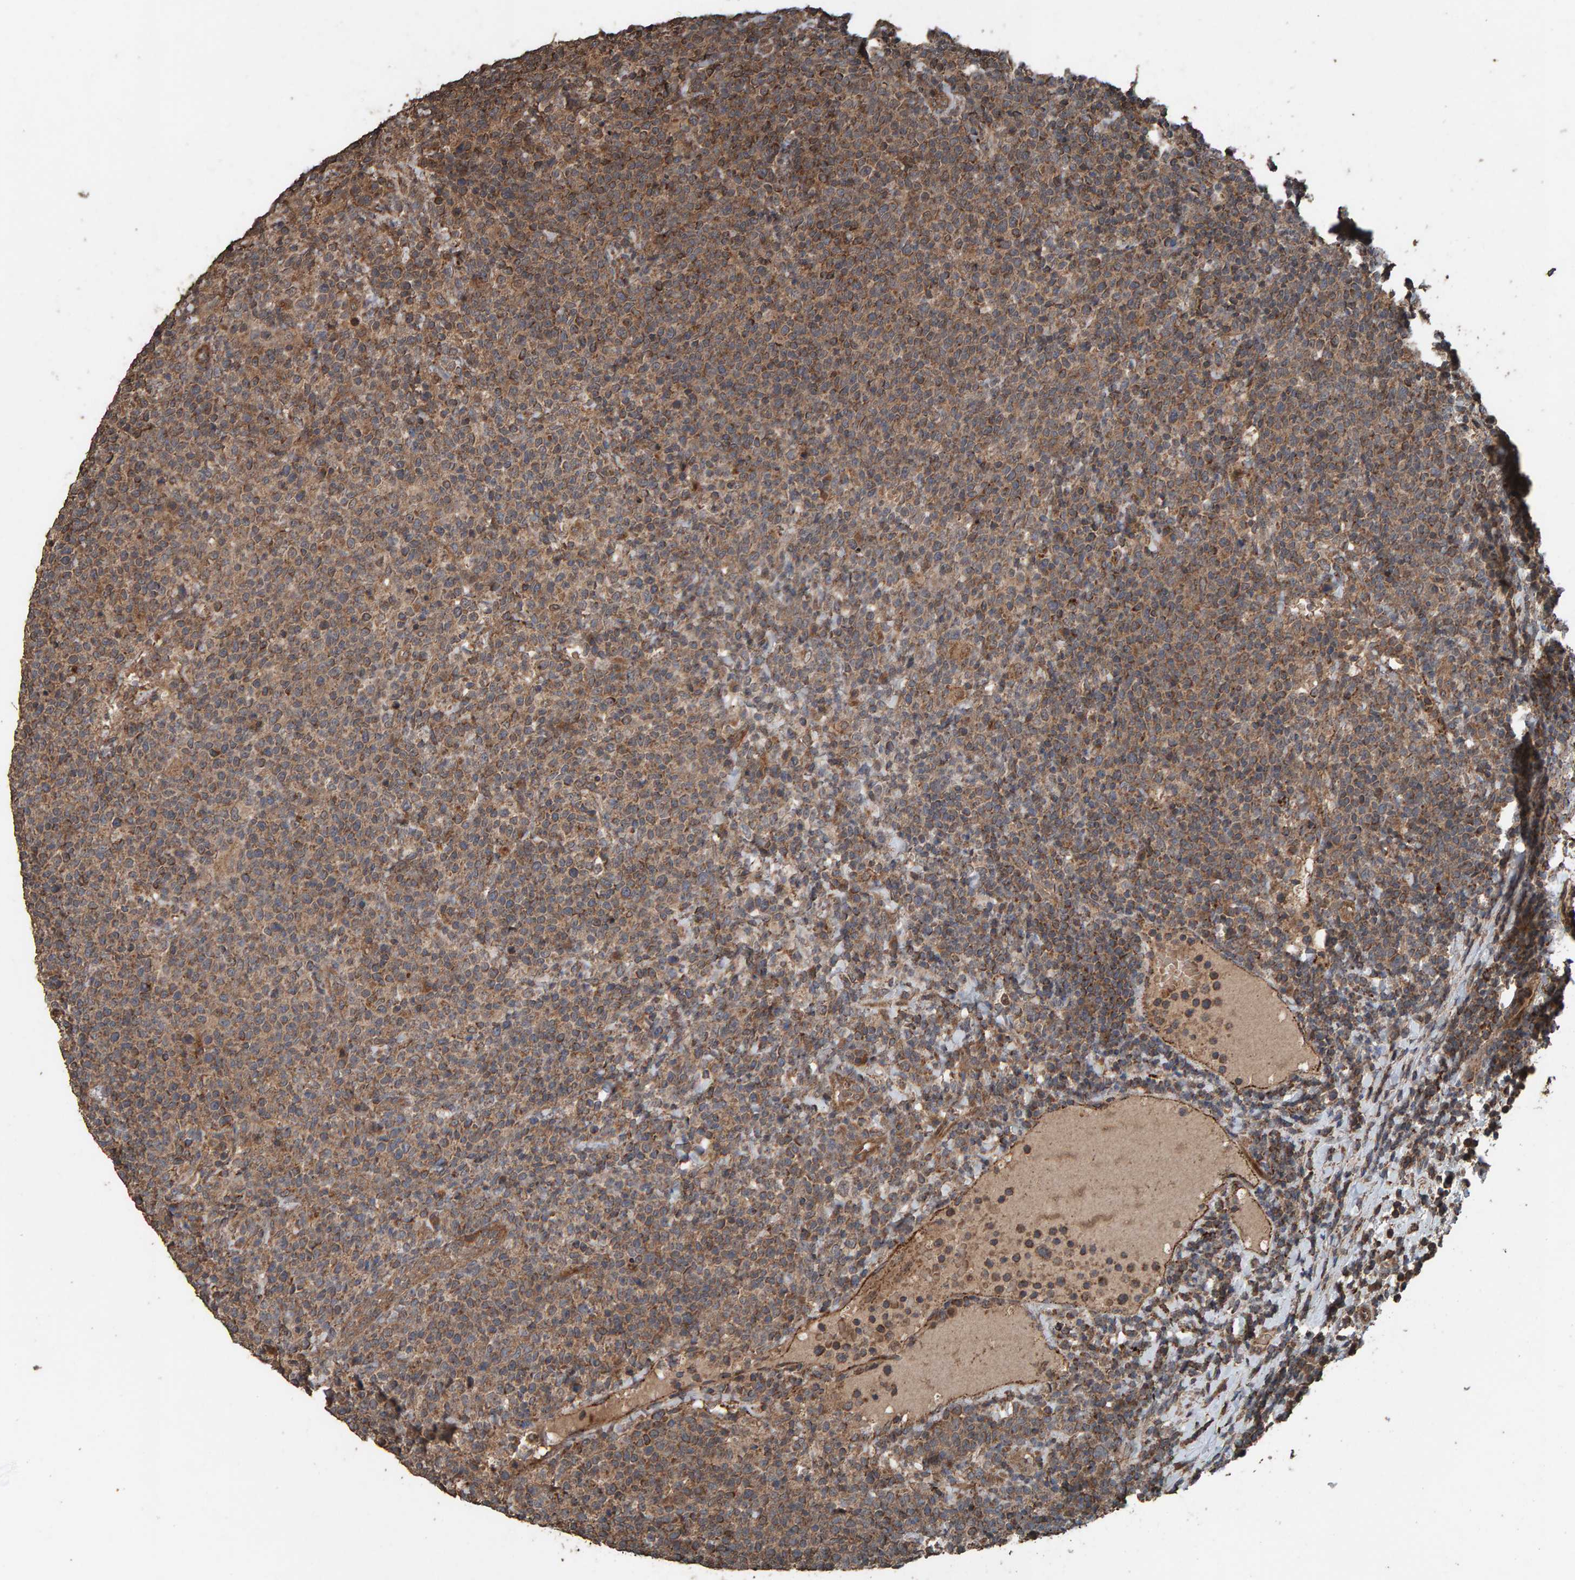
{"staining": {"intensity": "weak", "quantity": ">75%", "location": "cytoplasmic/membranous"}, "tissue": "lymphoma", "cell_type": "Tumor cells", "image_type": "cancer", "snomed": [{"axis": "morphology", "description": "Malignant lymphoma, non-Hodgkin's type, High grade"}, {"axis": "topography", "description": "Lymph node"}], "caption": "Immunohistochemistry (IHC) (DAB (3,3'-diaminobenzidine)) staining of lymphoma demonstrates weak cytoplasmic/membranous protein staining in about >75% of tumor cells. (DAB IHC, brown staining for protein, blue staining for nuclei).", "gene": "DUS1L", "patient": {"sex": "male", "age": 61}}